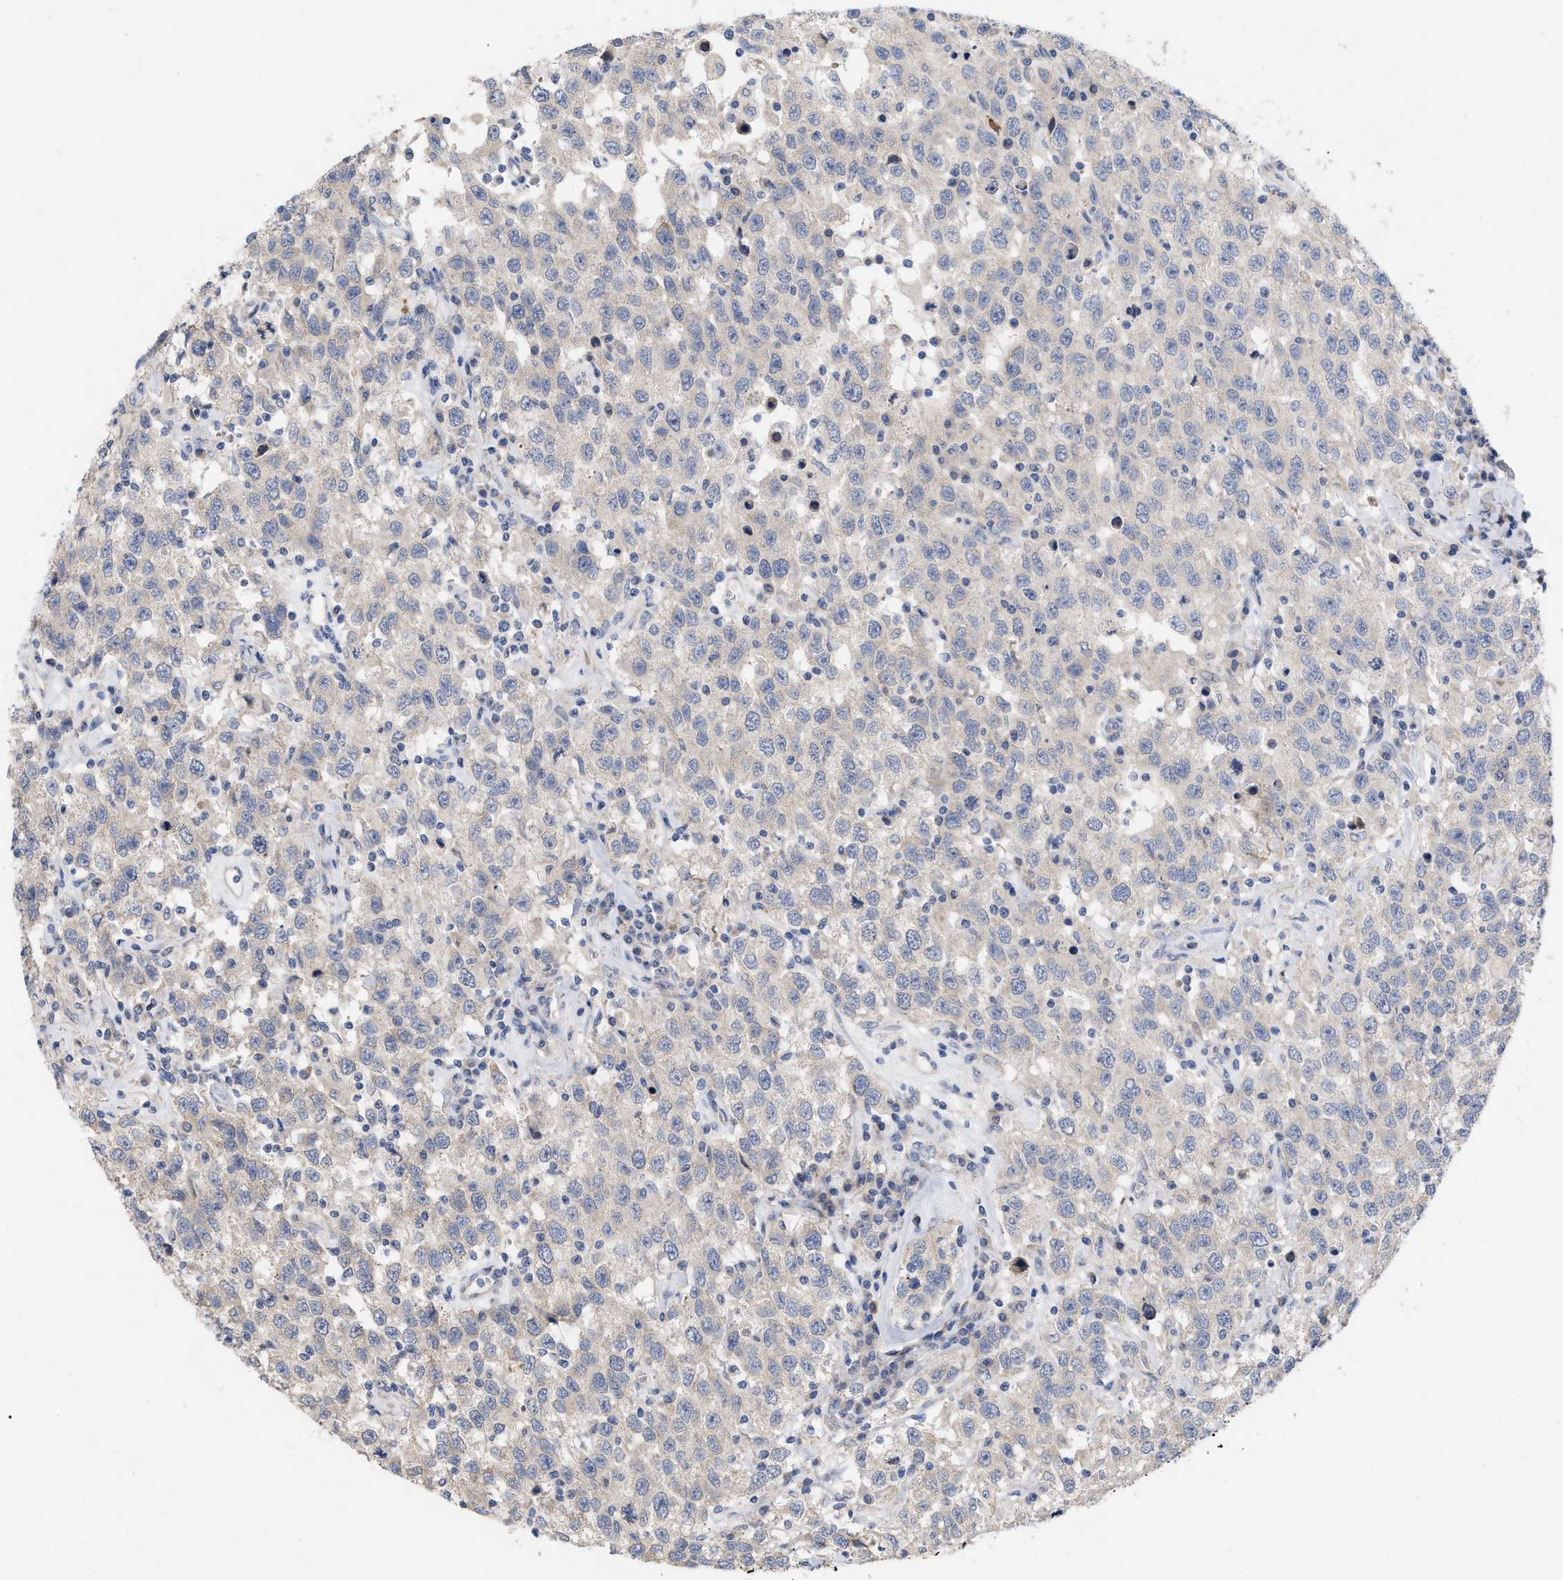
{"staining": {"intensity": "negative", "quantity": "none", "location": "none"}, "tissue": "testis cancer", "cell_type": "Tumor cells", "image_type": "cancer", "snomed": [{"axis": "morphology", "description": "Seminoma, NOS"}, {"axis": "topography", "description": "Testis"}], "caption": "Immunohistochemical staining of seminoma (testis) displays no significant expression in tumor cells.", "gene": "VIP", "patient": {"sex": "male", "age": 41}}